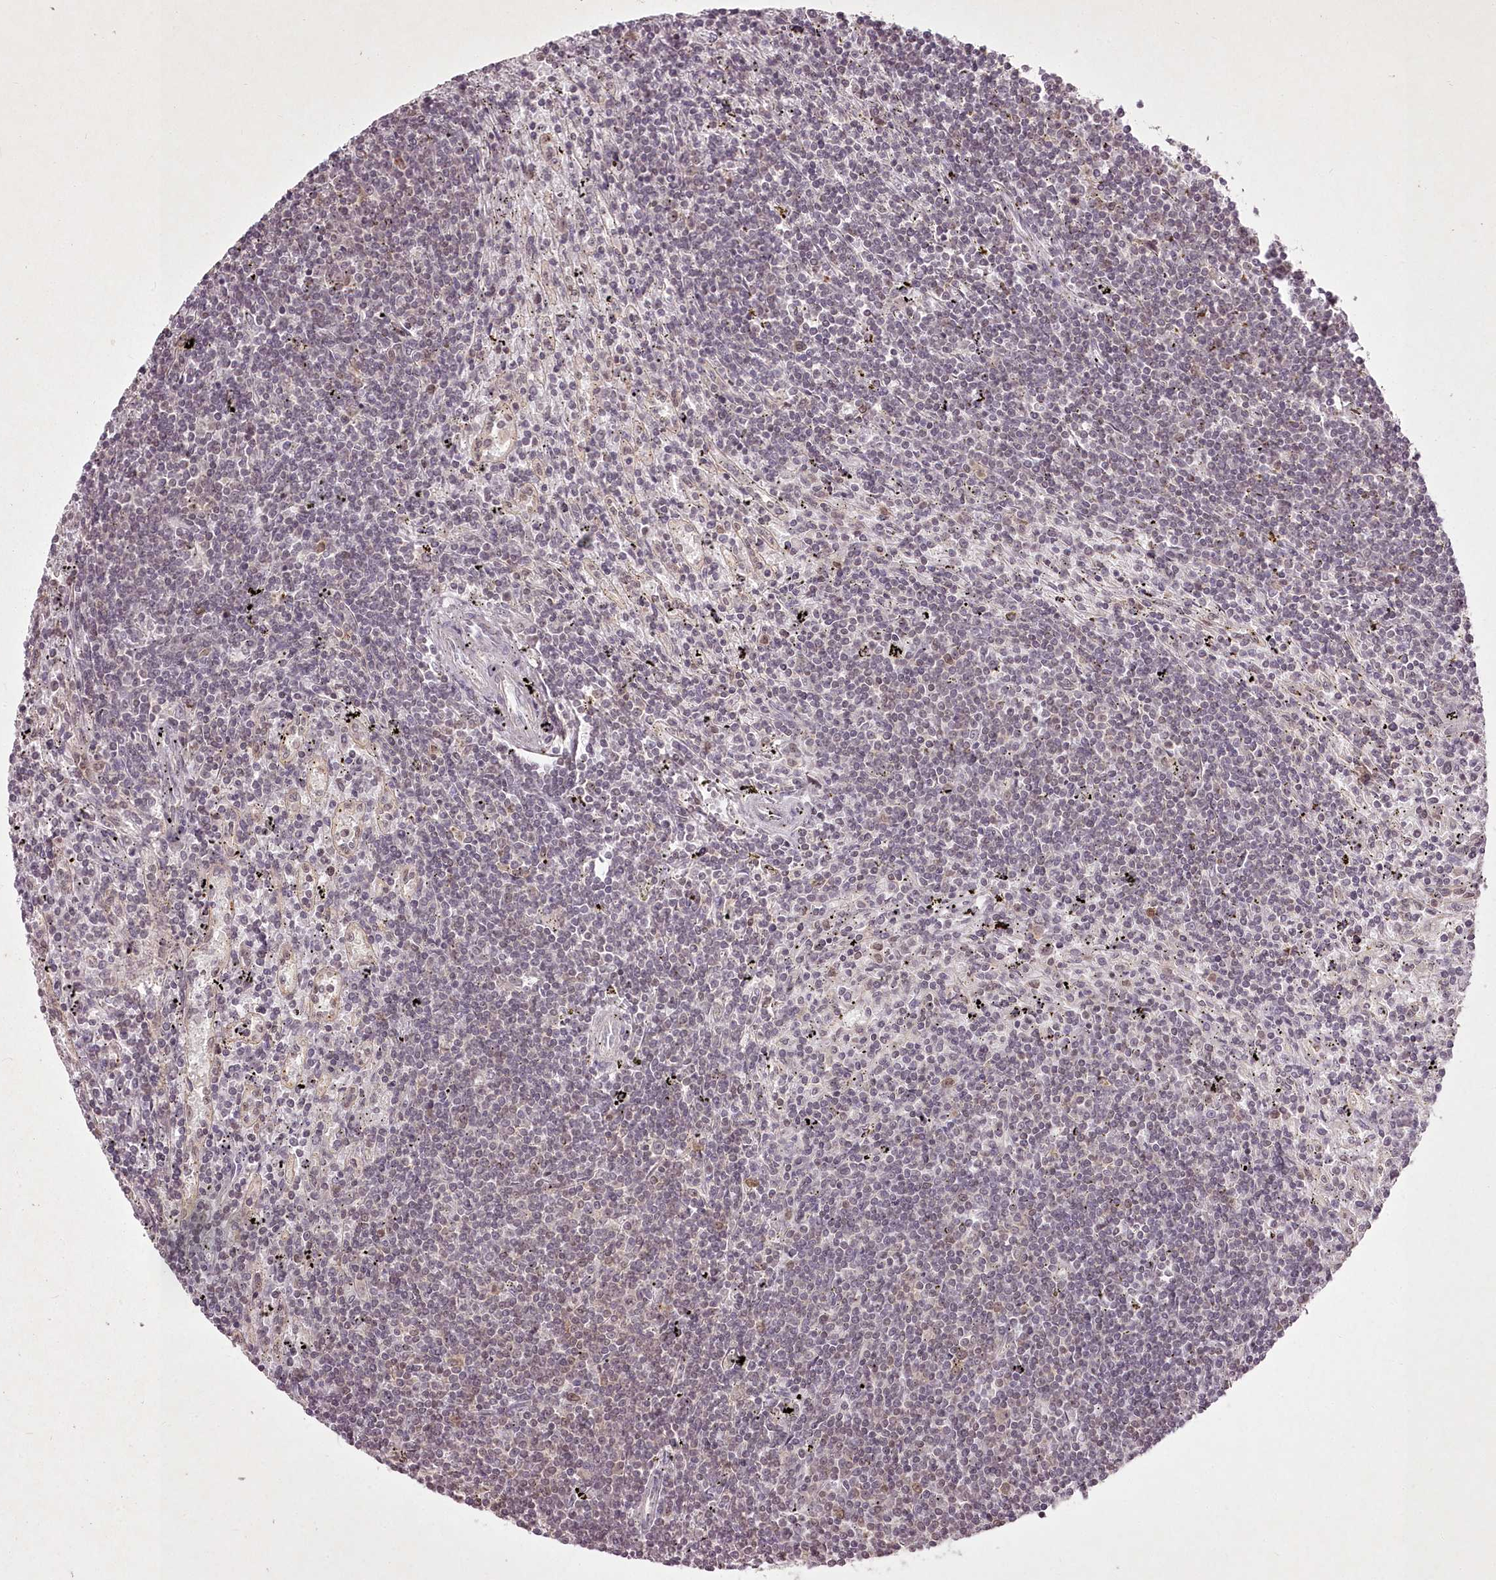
{"staining": {"intensity": "weak", "quantity": "<25%", "location": "cytoplasmic/membranous"}, "tissue": "lymphoma", "cell_type": "Tumor cells", "image_type": "cancer", "snomed": [{"axis": "morphology", "description": "Malignant lymphoma, non-Hodgkin's type, Low grade"}, {"axis": "topography", "description": "Spleen"}], "caption": "Immunohistochemical staining of lymphoma exhibits no significant expression in tumor cells.", "gene": "CHCHD2", "patient": {"sex": "male", "age": 76}}